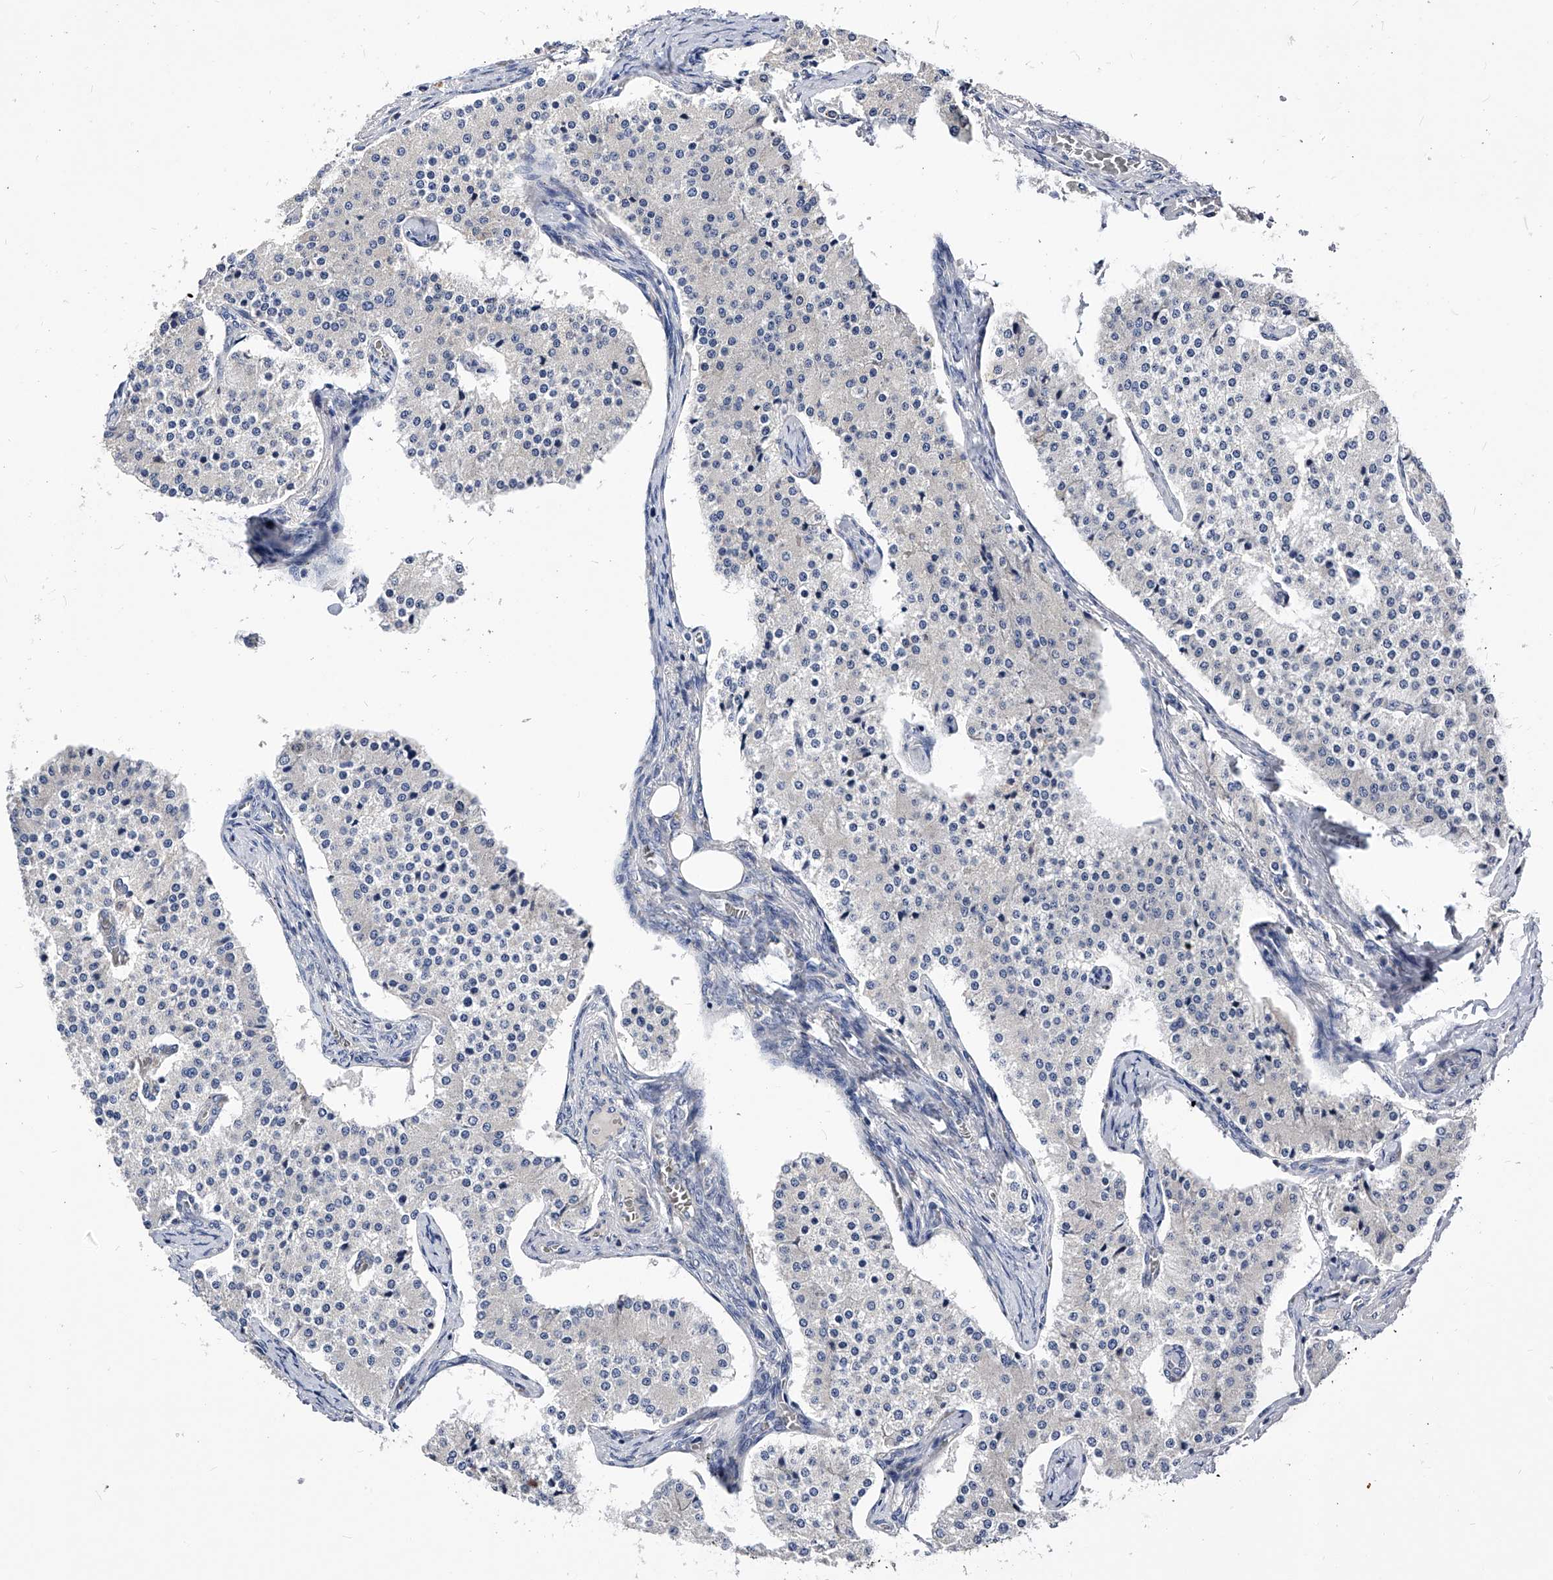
{"staining": {"intensity": "negative", "quantity": "none", "location": "none"}, "tissue": "carcinoid", "cell_type": "Tumor cells", "image_type": "cancer", "snomed": [{"axis": "morphology", "description": "Carcinoid, malignant, NOS"}, {"axis": "topography", "description": "Colon"}], "caption": "DAB (3,3'-diaminobenzidine) immunohistochemical staining of human carcinoid (malignant) reveals no significant expression in tumor cells.", "gene": "ARL4C", "patient": {"sex": "female", "age": 52}}